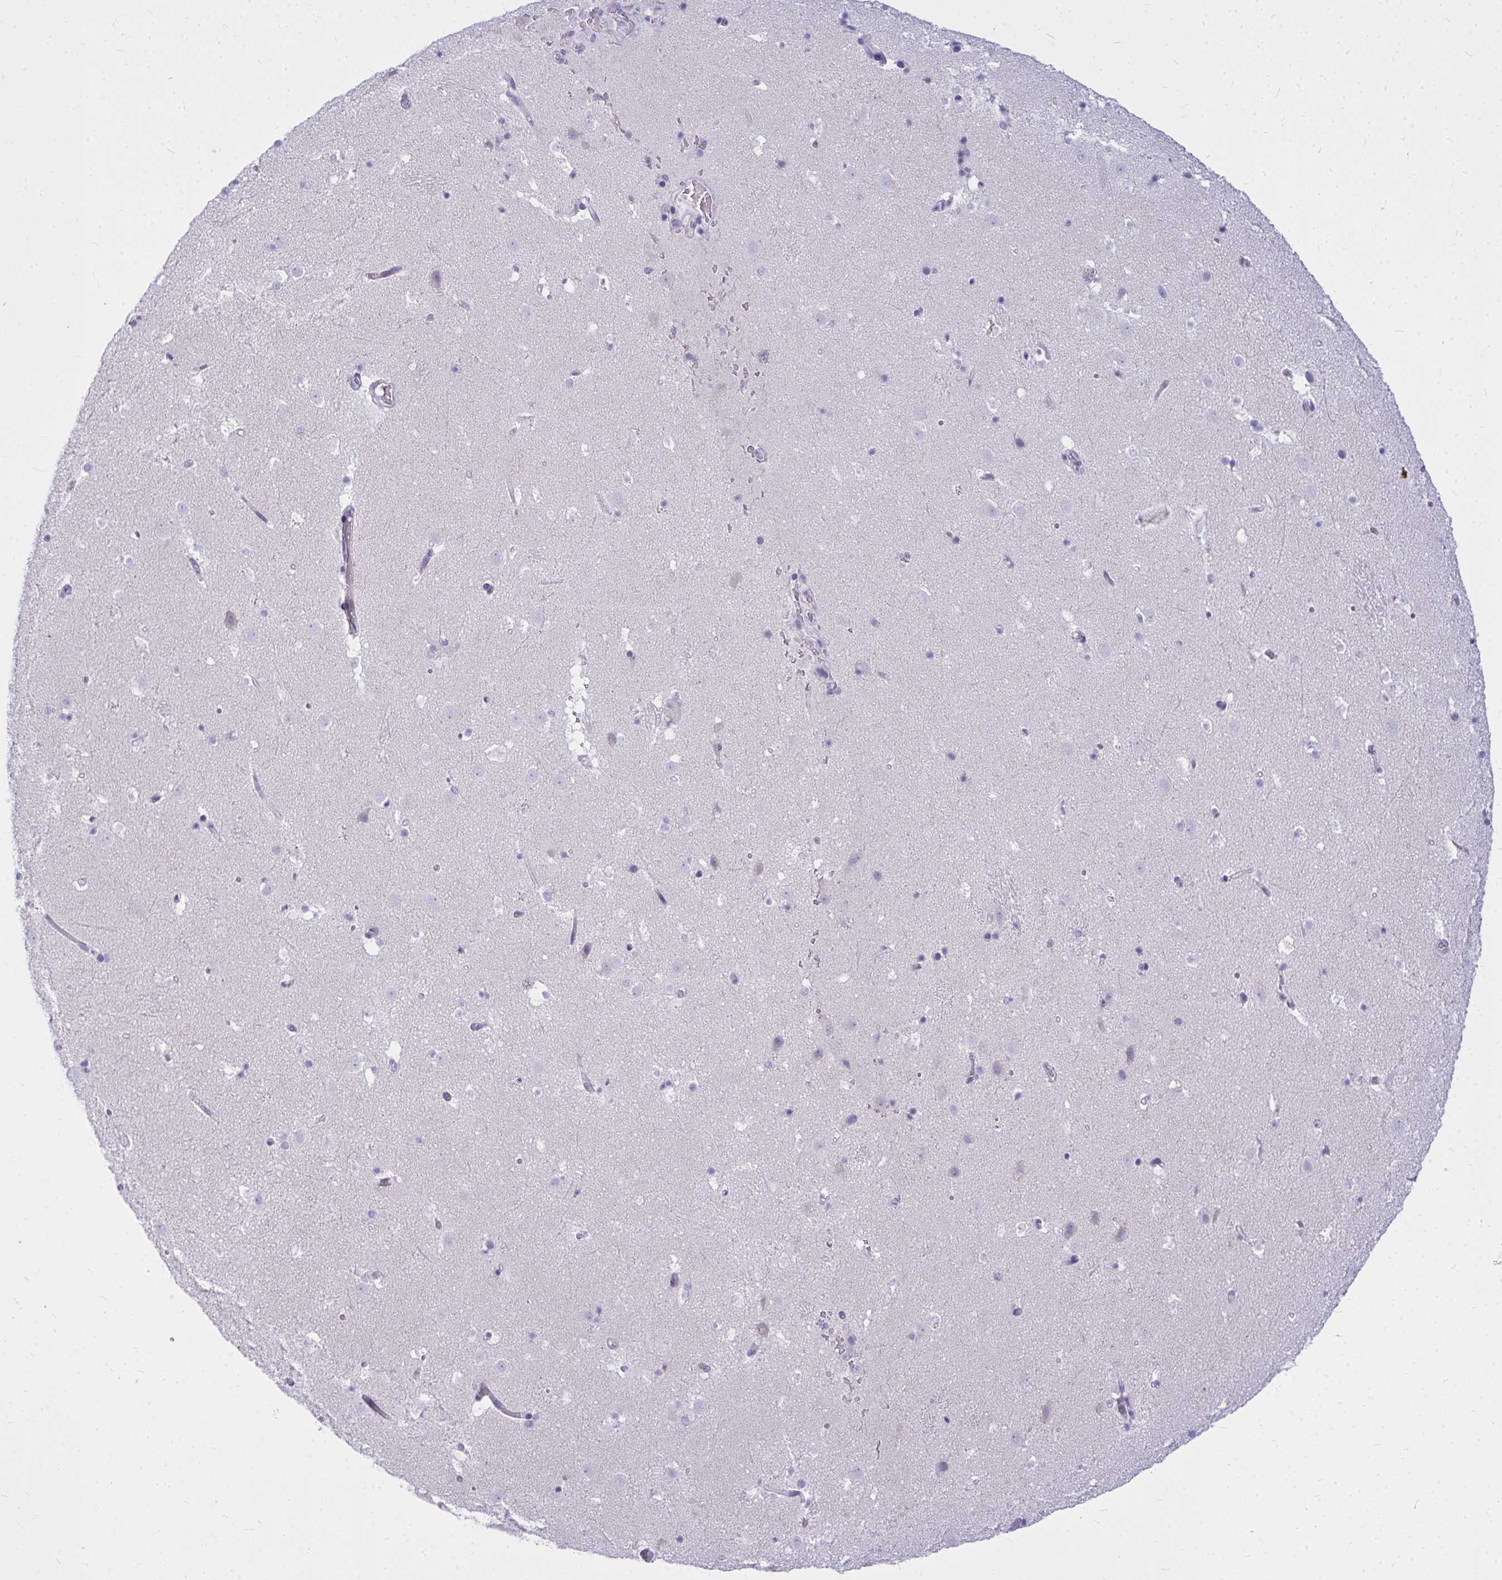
{"staining": {"intensity": "negative", "quantity": "none", "location": "none"}, "tissue": "caudate", "cell_type": "Glial cells", "image_type": "normal", "snomed": [{"axis": "morphology", "description": "Normal tissue, NOS"}, {"axis": "topography", "description": "Lateral ventricle wall"}], "caption": "Glial cells are negative for brown protein staining in normal caudate. (DAB (3,3'-diaminobenzidine) immunohistochemistry with hematoxylin counter stain).", "gene": "ZSCAN25", "patient": {"sex": "male", "age": 37}}